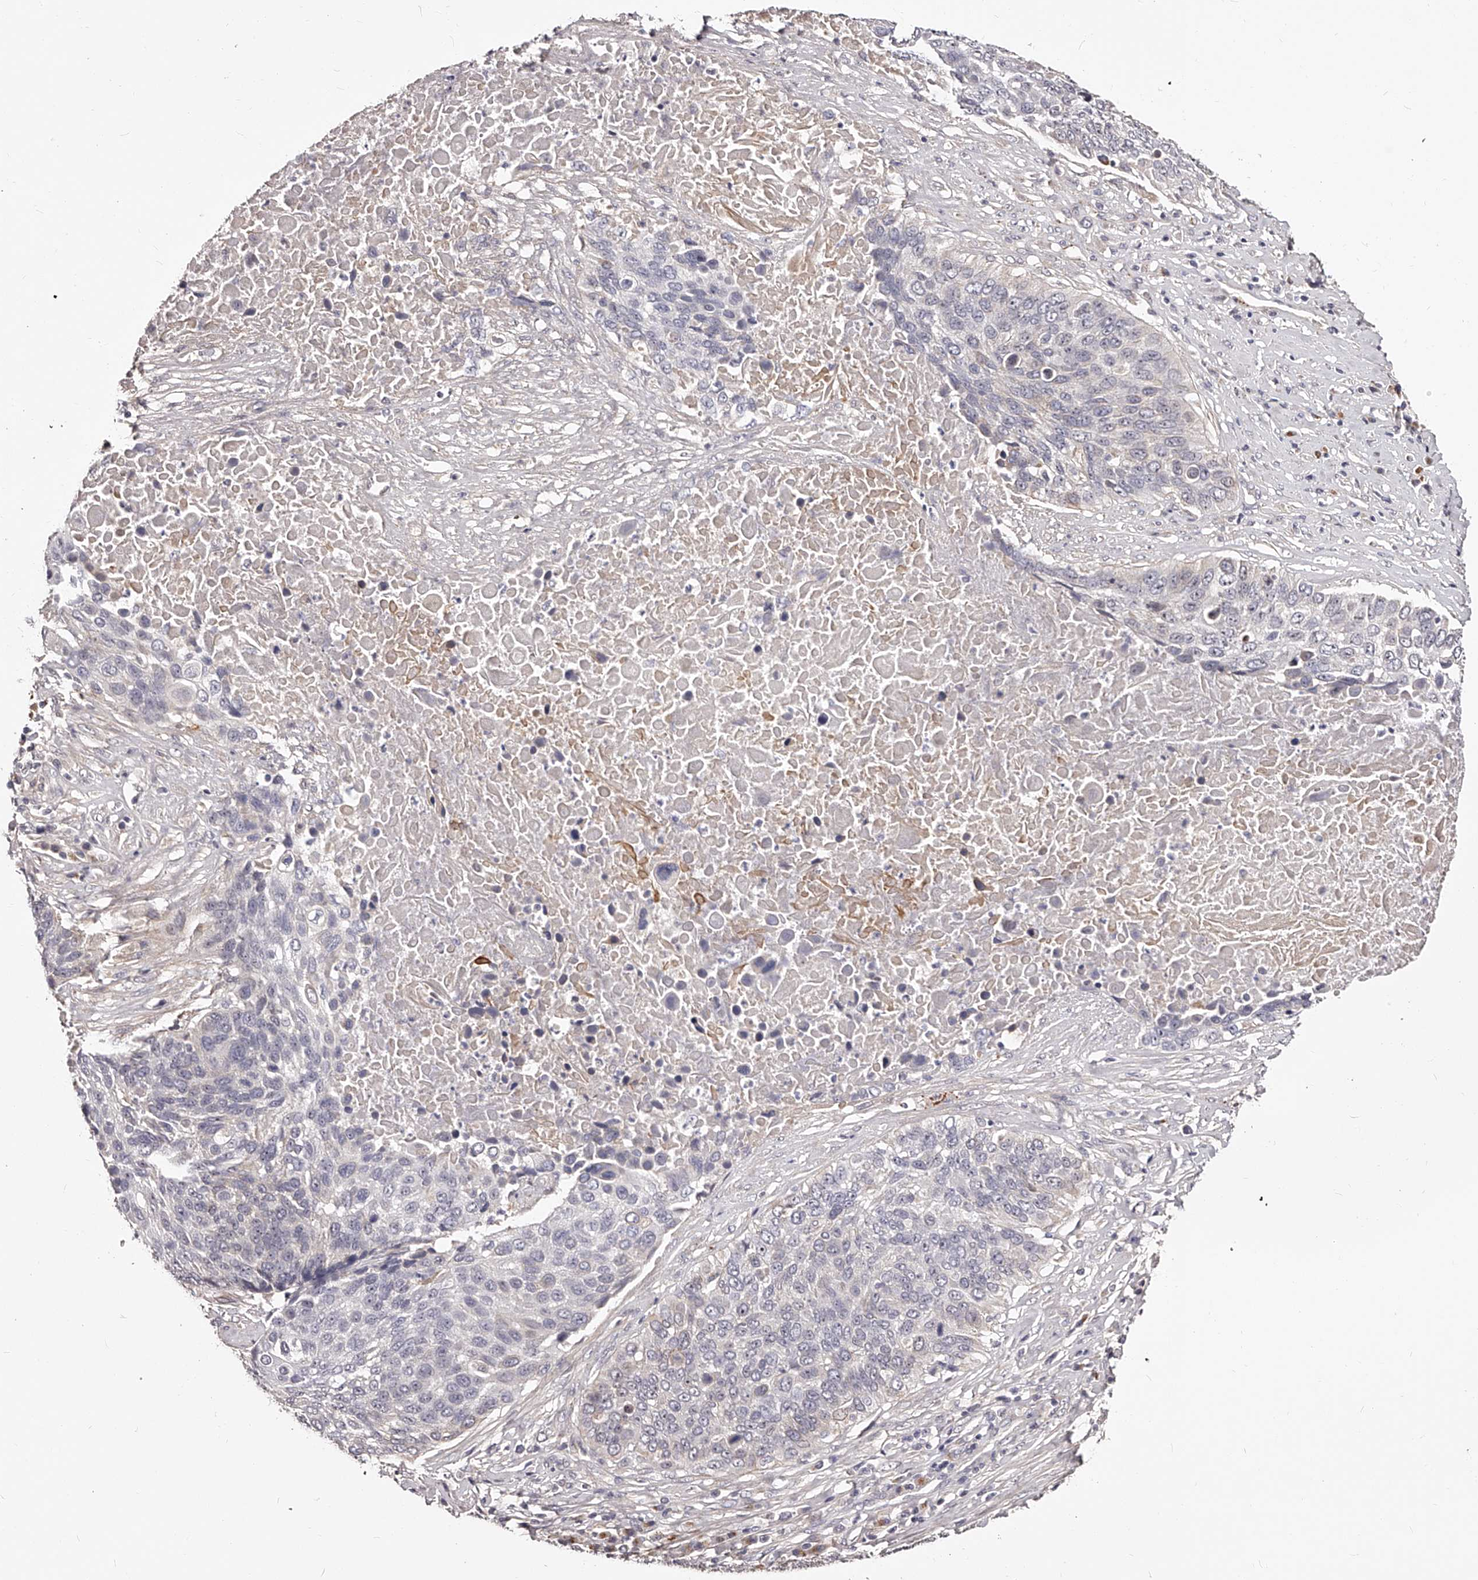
{"staining": {"intensity": "negative", "quantity": "none", "location": "none"}, "tissue": "lung cancer", "cell_type": "Tumor cells", "image_type": "cancer", "snomed": [{"axis": "morphology", "description": "Squamous cell carcinoma, NOS"}, {"axis": "topography", "description": "Lung"}], "caption": "A micrograph of lung squamous cell carcinoma stained for a protein shows no brown staining in tumor cells. The staining is performed using DAB (3,3'-diaminobenzidine) brown chromogen with nuclei counter-stained in using hematoxylin.", "gene": "ZNF502", "patient": {"sex": "male", "age": 66}}